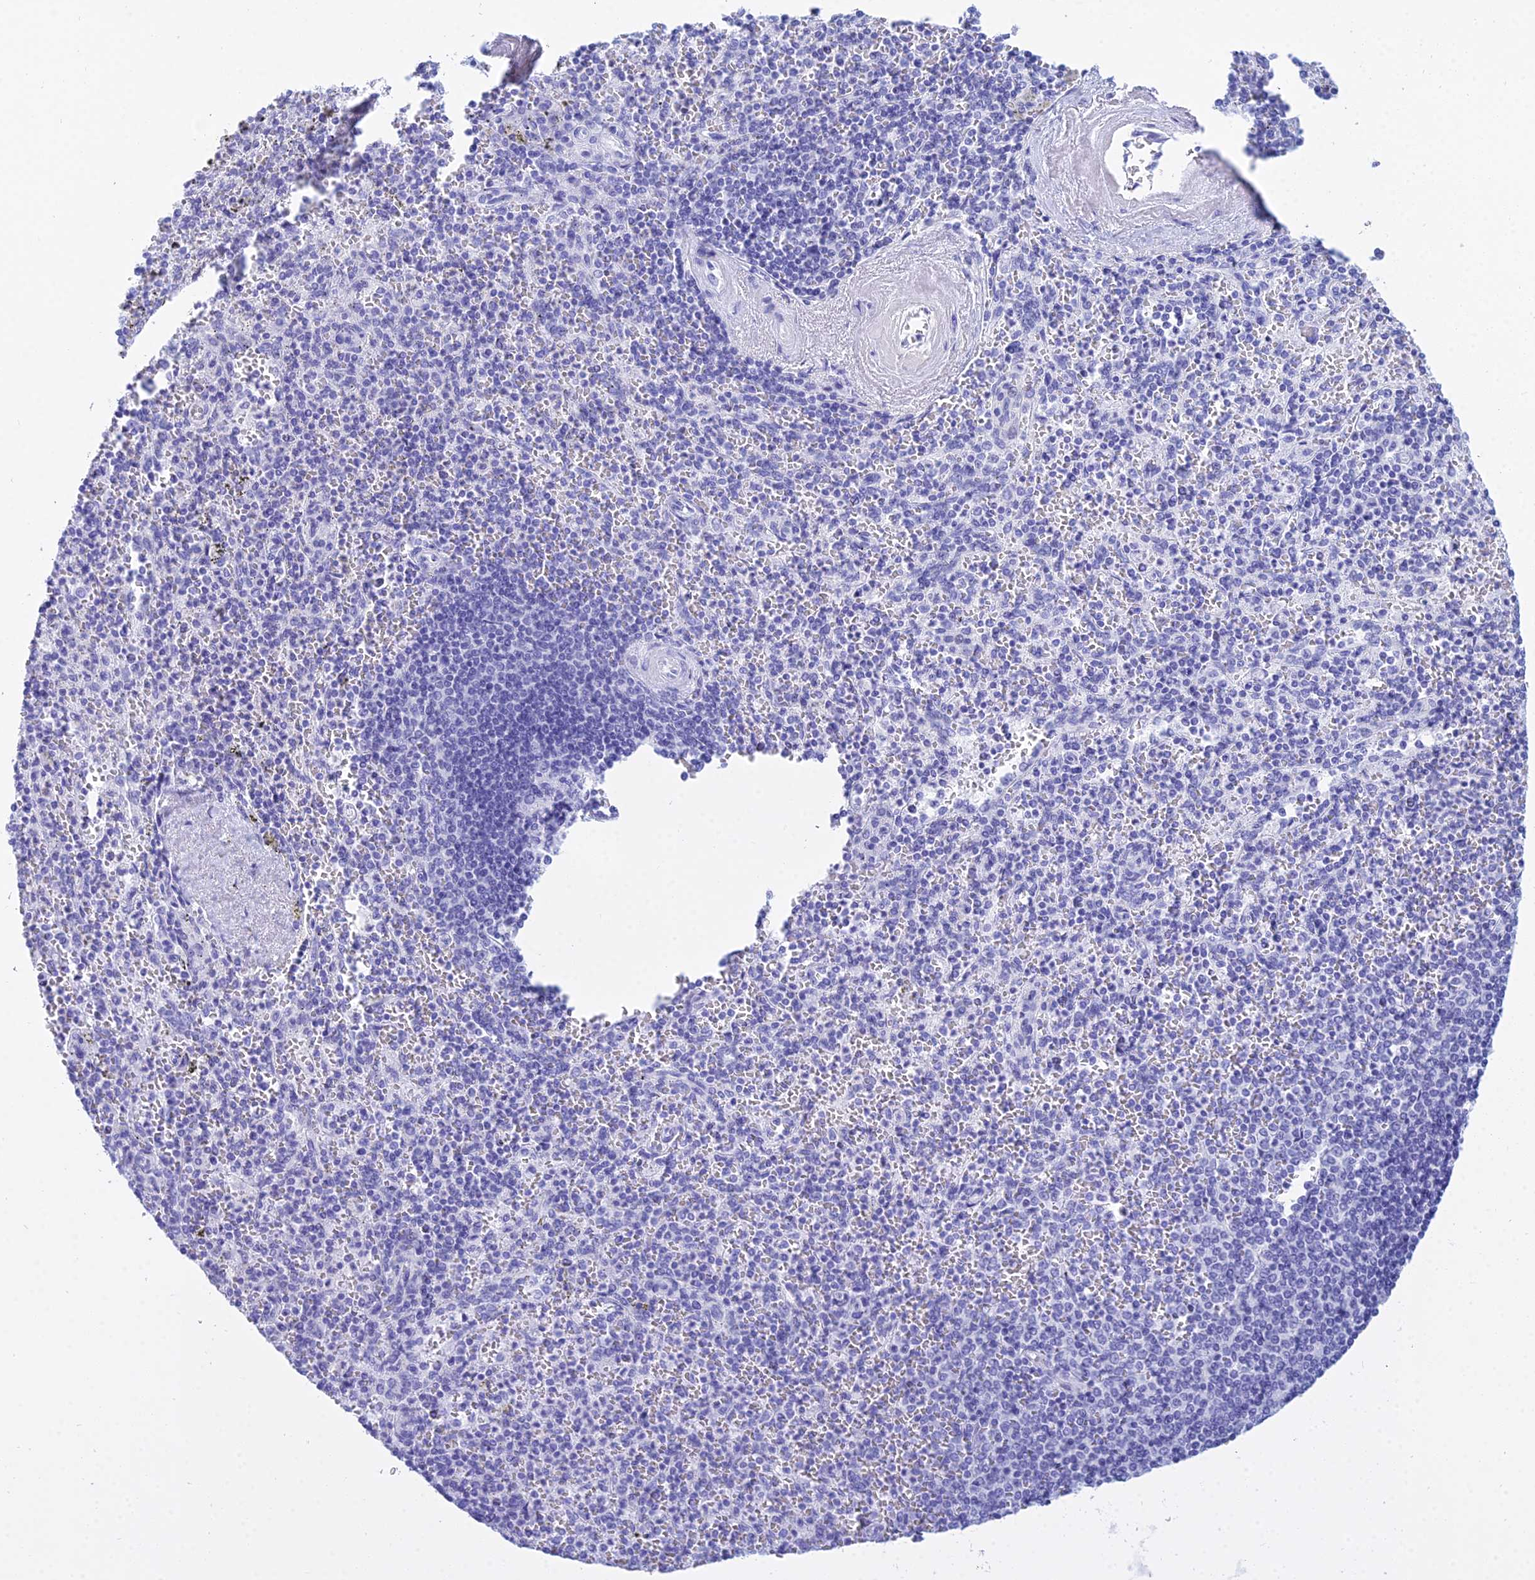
{"staining": {"intensity": "negative", "quantity": "none", "location": "none"}, "tissue": "spleen", "cell_type": "Cells in red pulp", "image_type": "normal", "snomed": [{"axis": "morphology", "description": "Normal tissue, NOS"}, {"axis": "morphology", "description": "Degeneration, NOS"}, {"axis": "topography", "description": "Spleen"}], "caption": "Immunohistochemistry of benign spleen exhibits no staining in cells in red pulp.", "gene": "PATE4", "patient": {"sex": "male", "age": 56}}